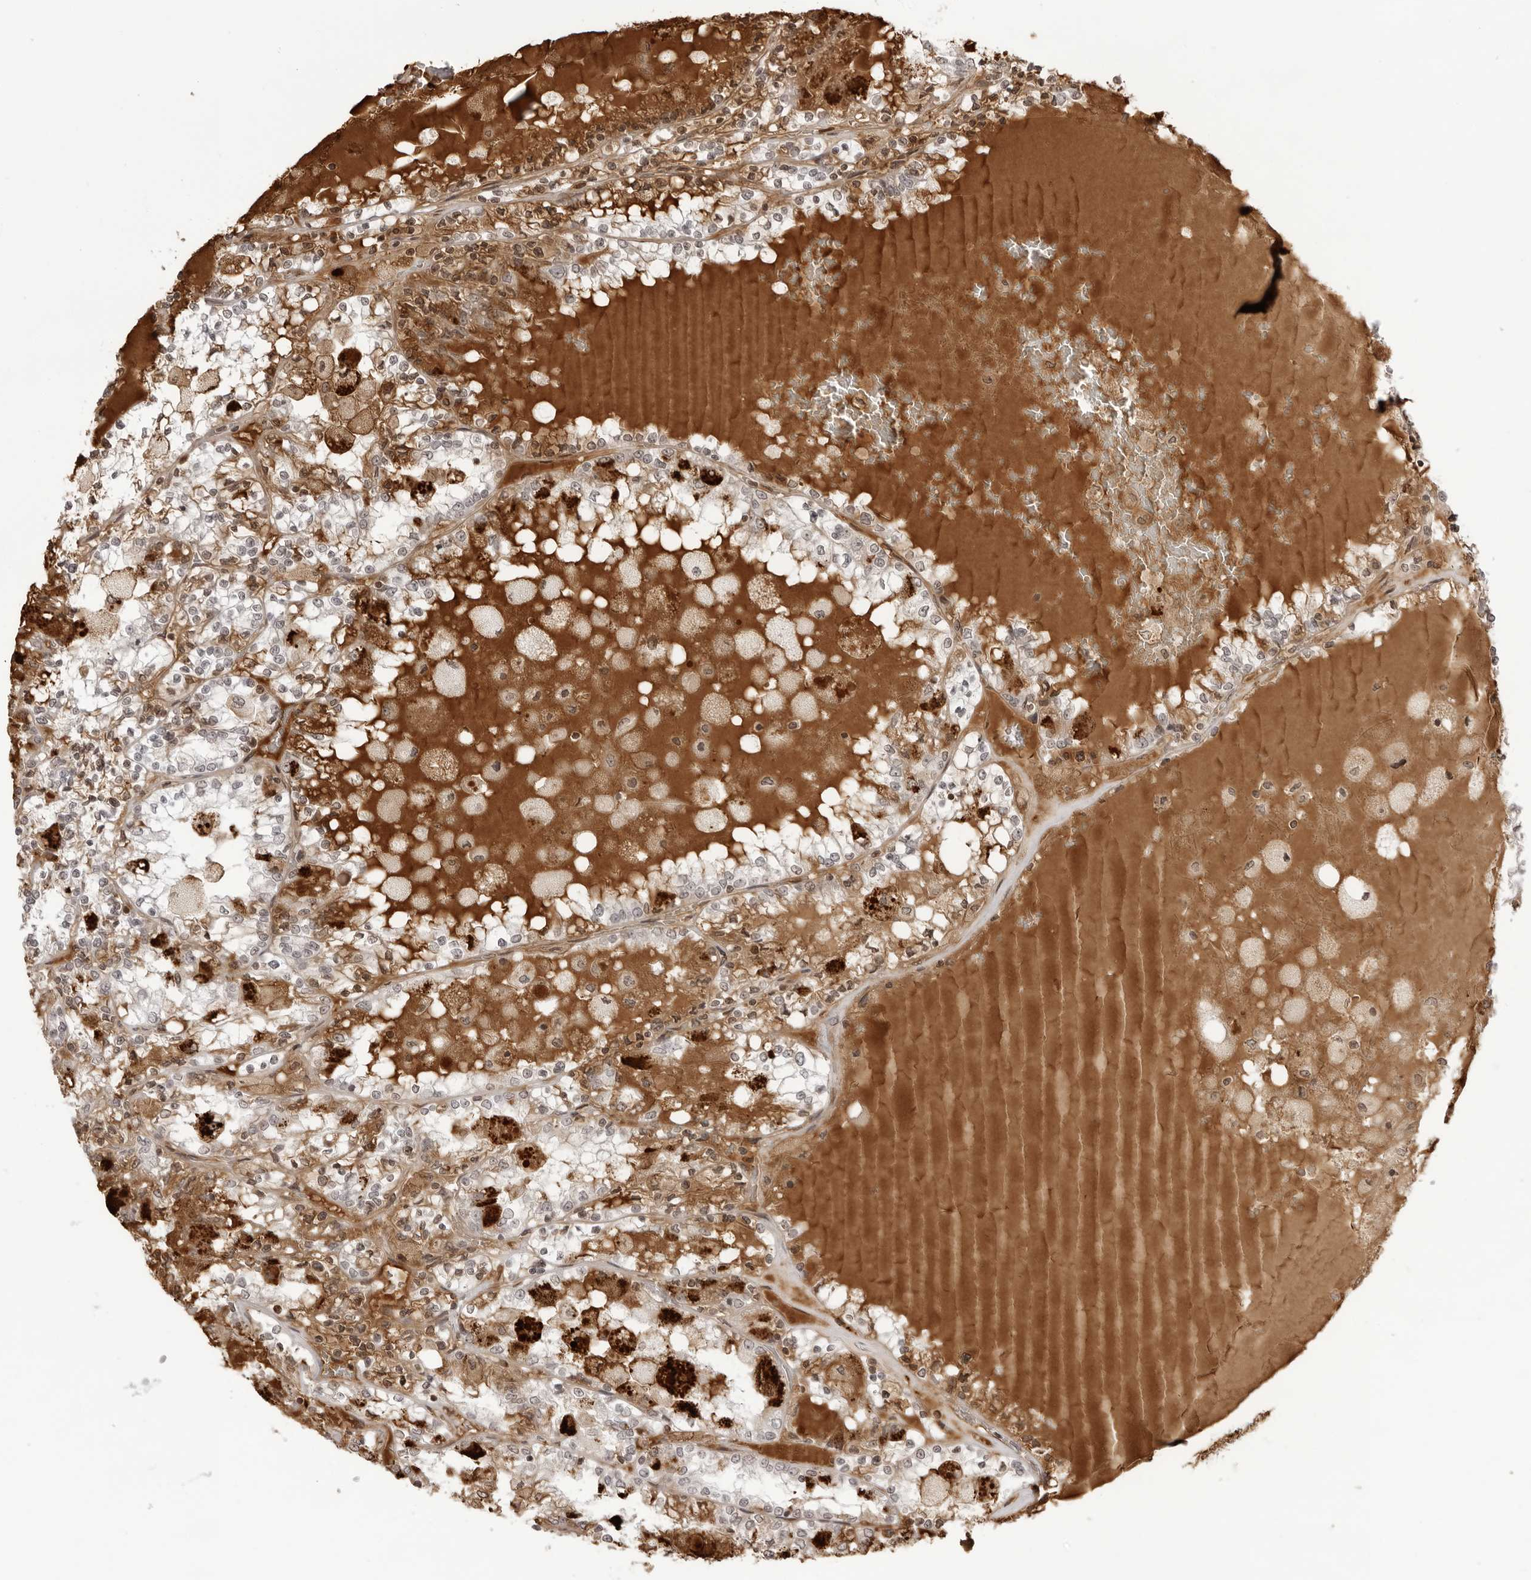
{"staining": {"intensity": "negative", "quantity": "none", "location": "none"}, "tissue": "renal cancer", "cell_type": "Tumor cells", "image_type": "cancer", "snomed": [{"axis": "morphology", "description": "Adenocarcinoma, NOS"}, {"axis": "topography", "description": "Kidney"}], "caption": "Photomicrograph shows no significant protein expression in tumor cells of adenocarcinoma (renal).", "gene": "DYNLT5", "patient": {"sex": "female", "age": 56}}